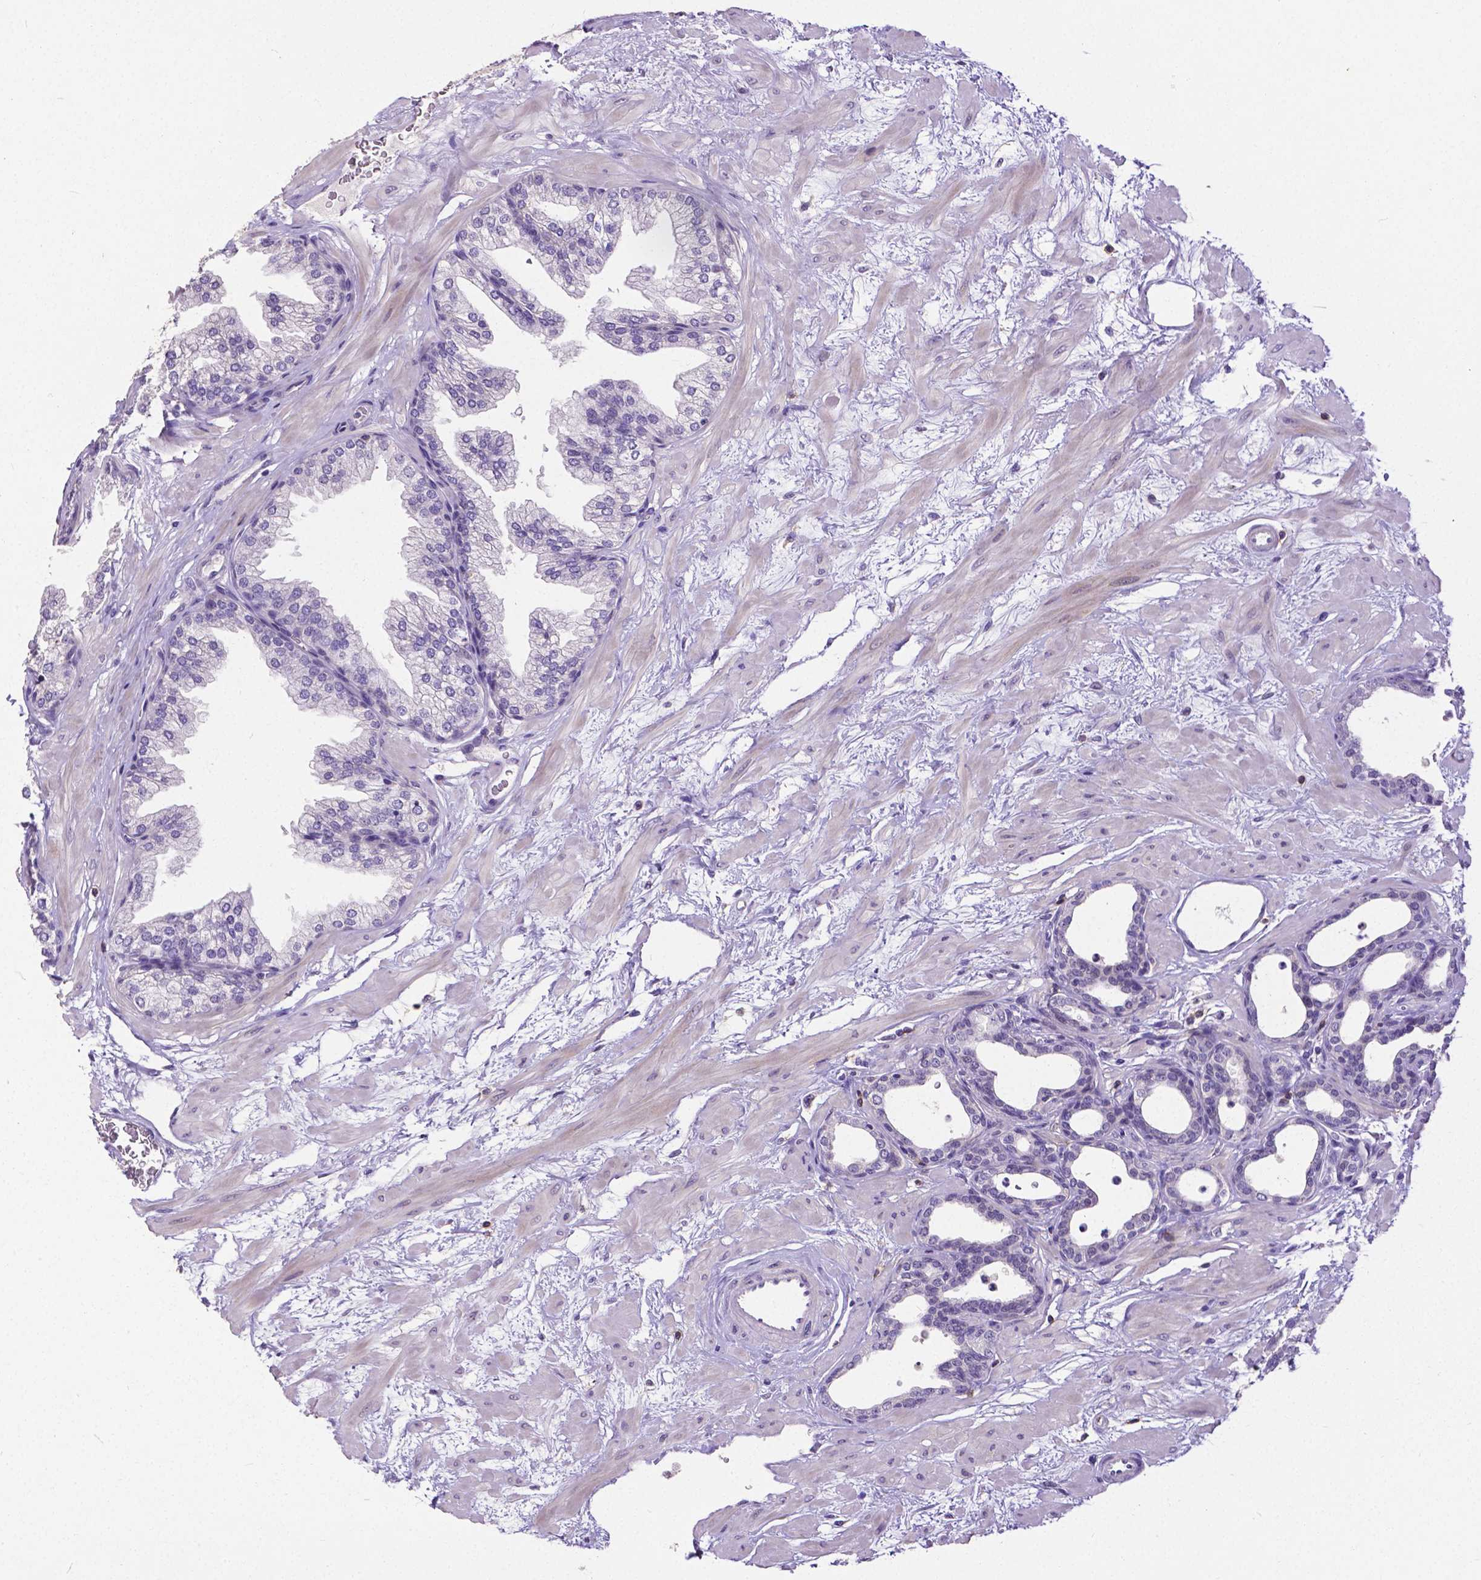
{"staining": {"intensity": "negative", "quantity": "none", "location": "none"}, "tissue": "prostate", "cell_type": "Glandular cells", "image_type": "normal", "snomed": [{"axis": "morphology", "description": "Normal tissue, NOS"}, {"axis": "topography", "description": "Prostate"}], "caption": "Immunohistochemistry micrograph of normal prostate: human prostate stained with DAB exhibits no significant protein expression in glandular cells. (Immunohistochemistry, brightfield microscopy, high magnification).", "gene": "CD4", "patient": {"sex": "male", "age": 37}}